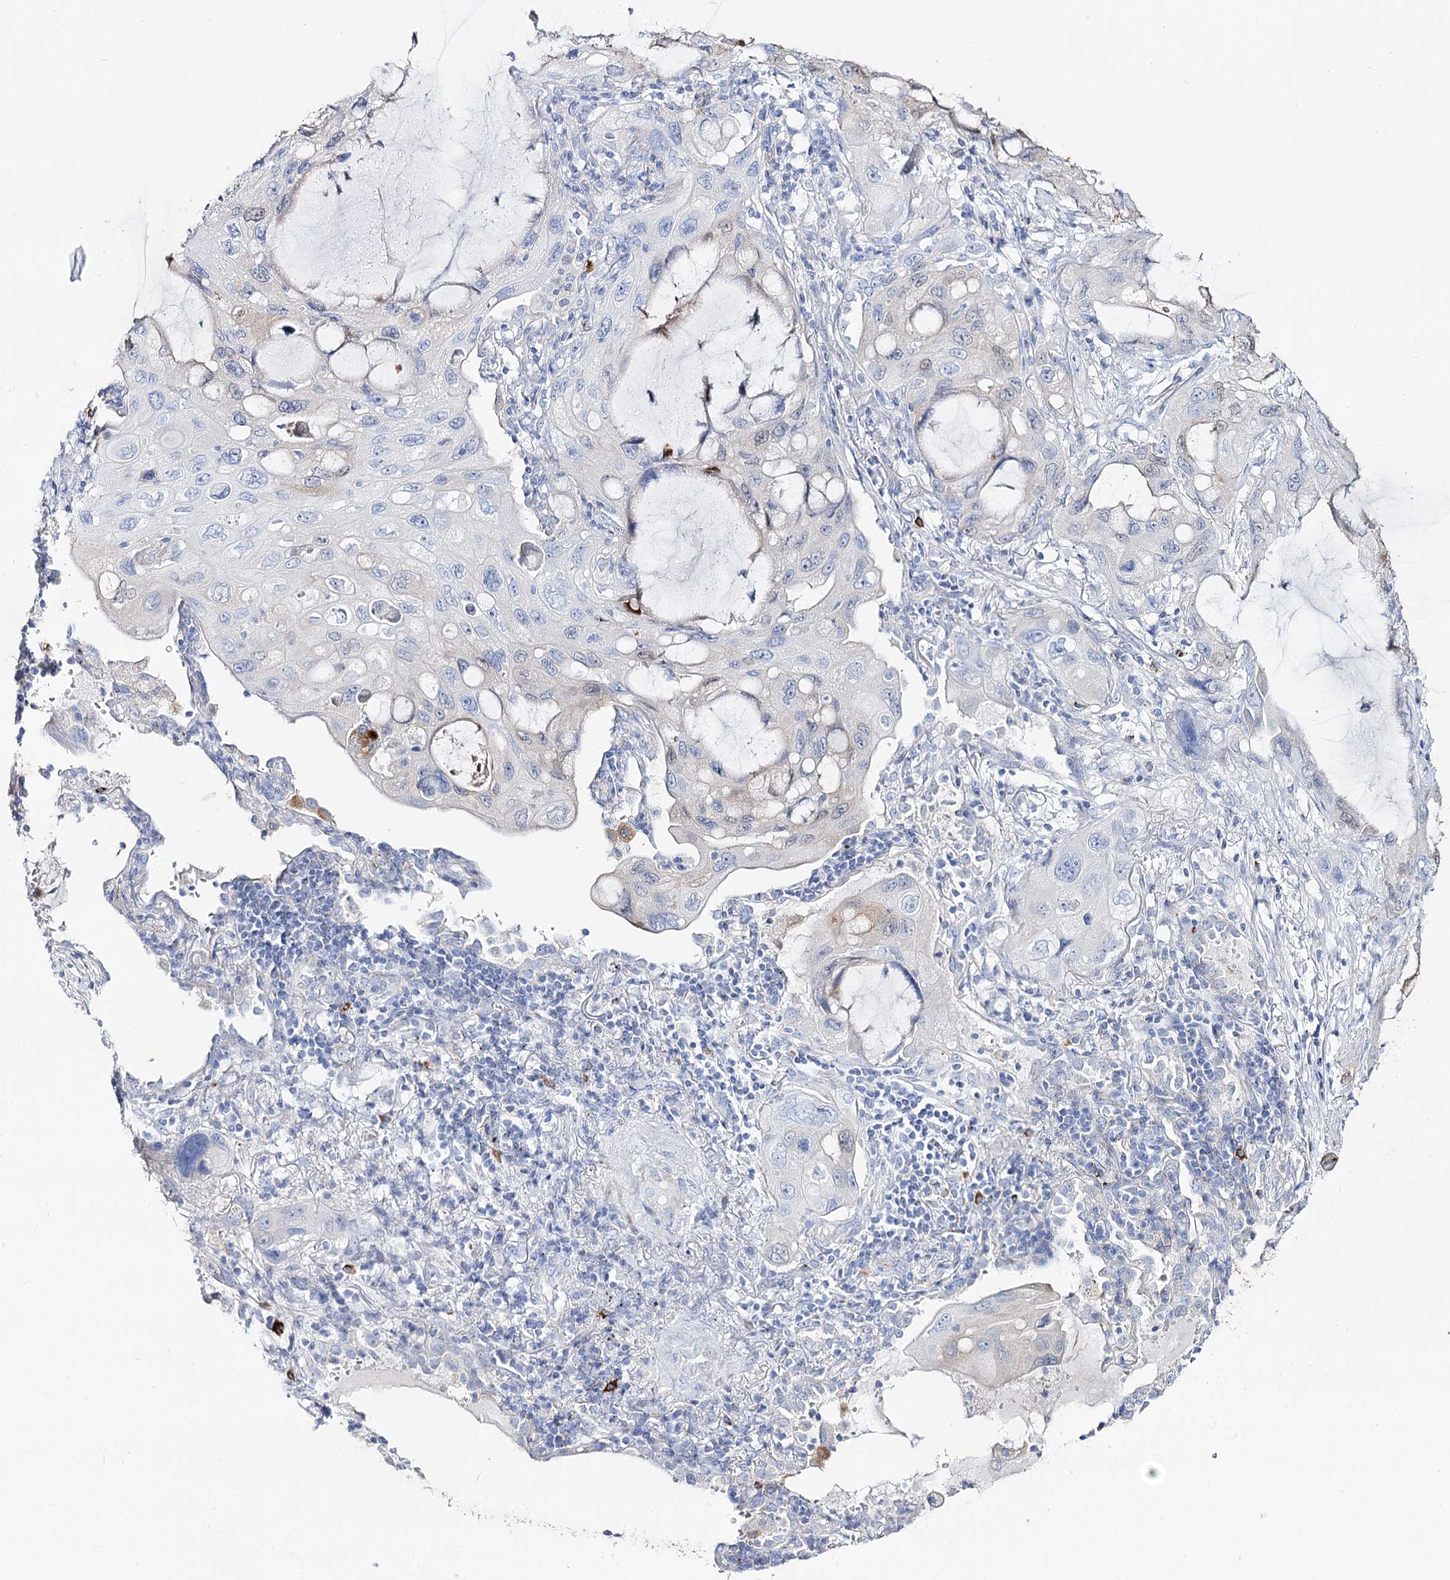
{"staining": {"intensity": "negative", "quantity": "none", "location": "none"}, "tissue": "lung cancer", "cell_type": "Tumor cells", "image_type": "cancer", "snomed": [{"axis": "morphology", "description": "Squamous cell carcinoma, NOS"}, {"axis": "topography", "description": "Lung"}], "caption": "This is a image of IHC staining of lung squamous cell carcinoma, which shows no positivity in tumor cells.", "gene": "SLC3A1", "patient": {"sex": "female", "age": 73}}